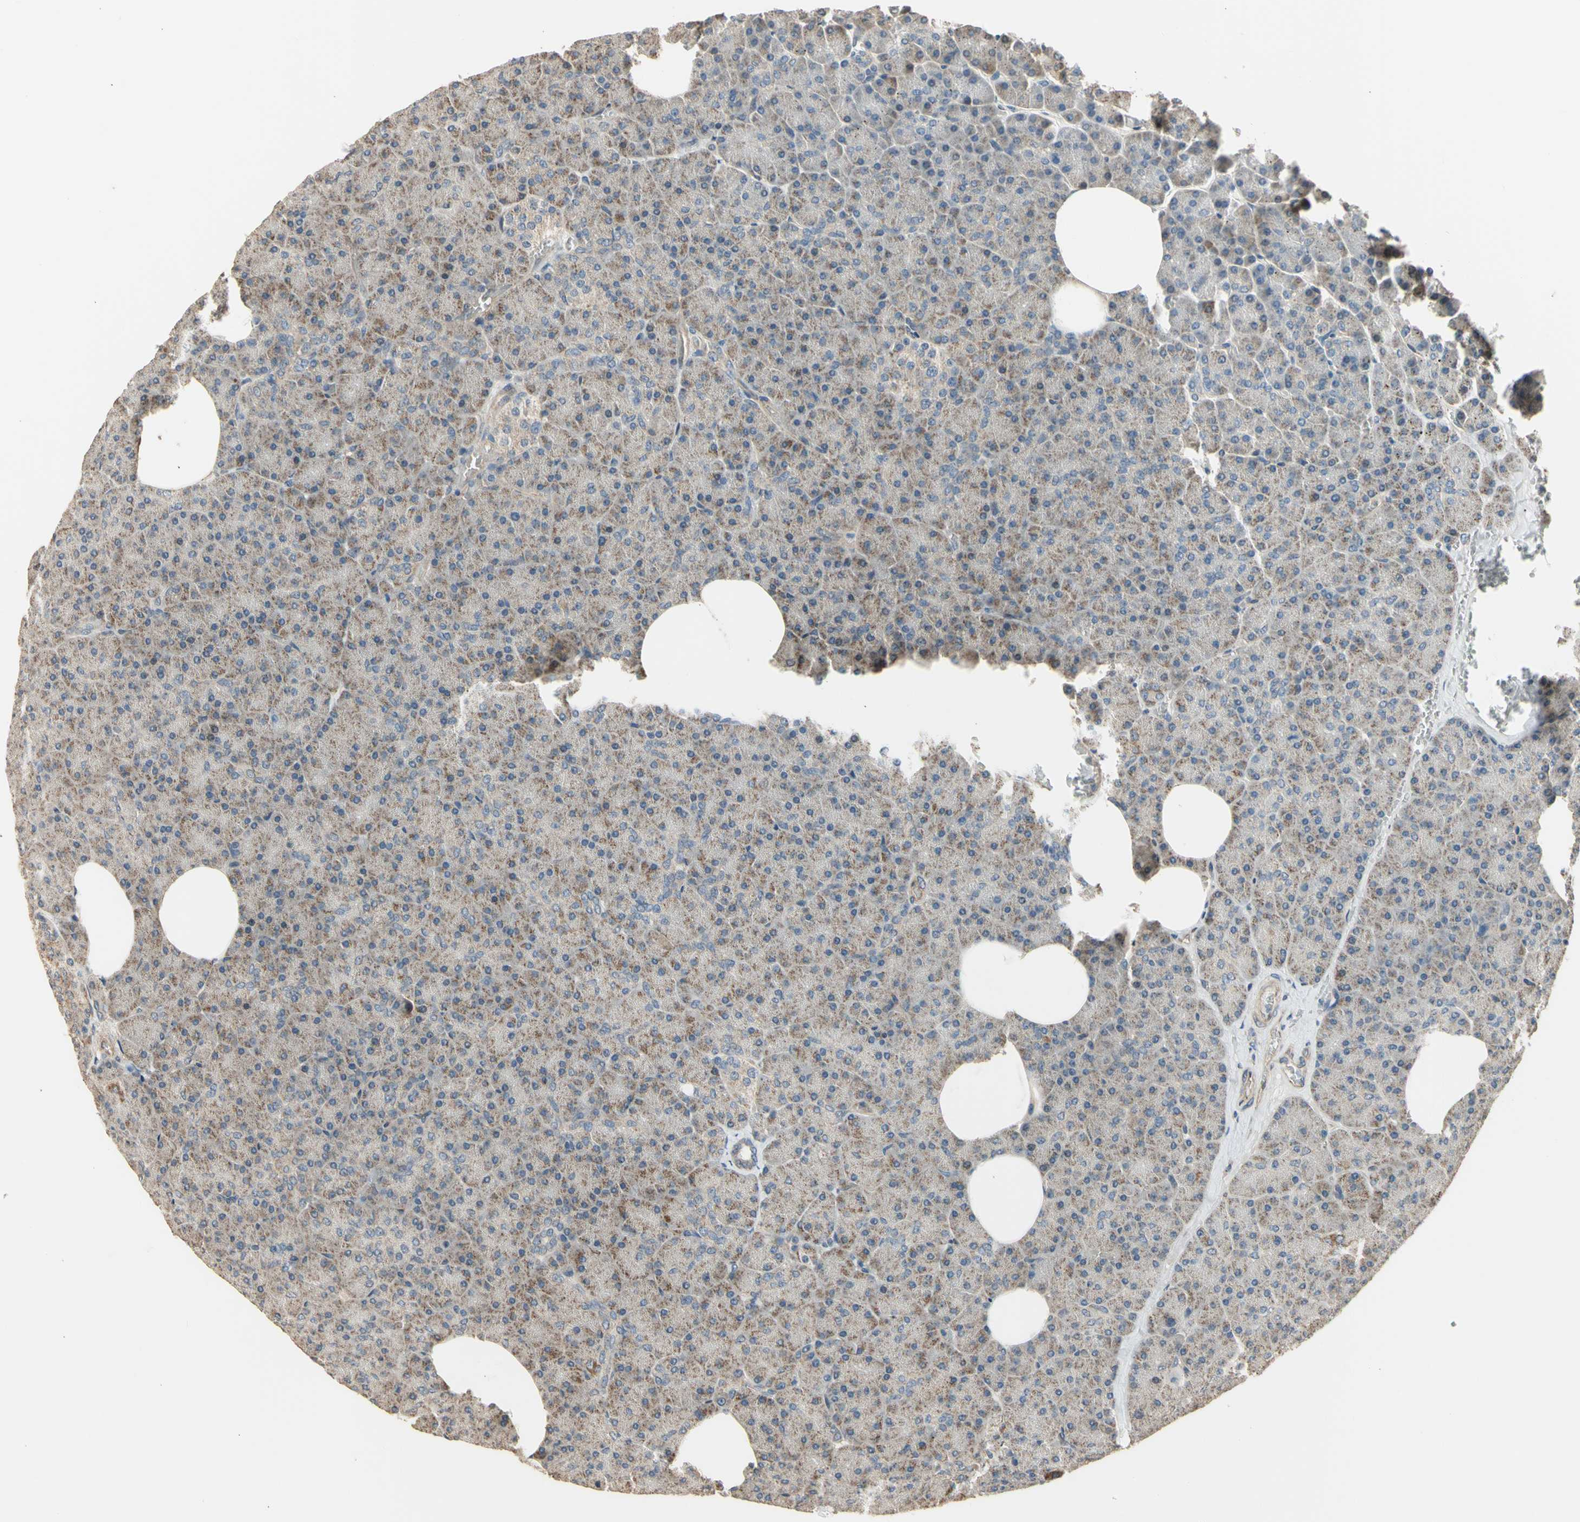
{"staining": {"intensity": "weak", "quantity": "25%-75%", "location": "cytoplasmic/membranous"}, "tissue": "pancreas", "cell_type": "Exocrine glandular cells", "image_type": "normal", "snomed": [{"axis": "morphology", "description": "Normal tissue, NOS"}, {"axis": "topography", "description": "Pancreas"}], "caption": "Weak cytoplasmic/membranous positivity is appreciated in about 25%-75% of exocrine glandular cells in normal pancreas.", "gene": "EFNB2", "patient": {"sex": "female", "age": 35}}